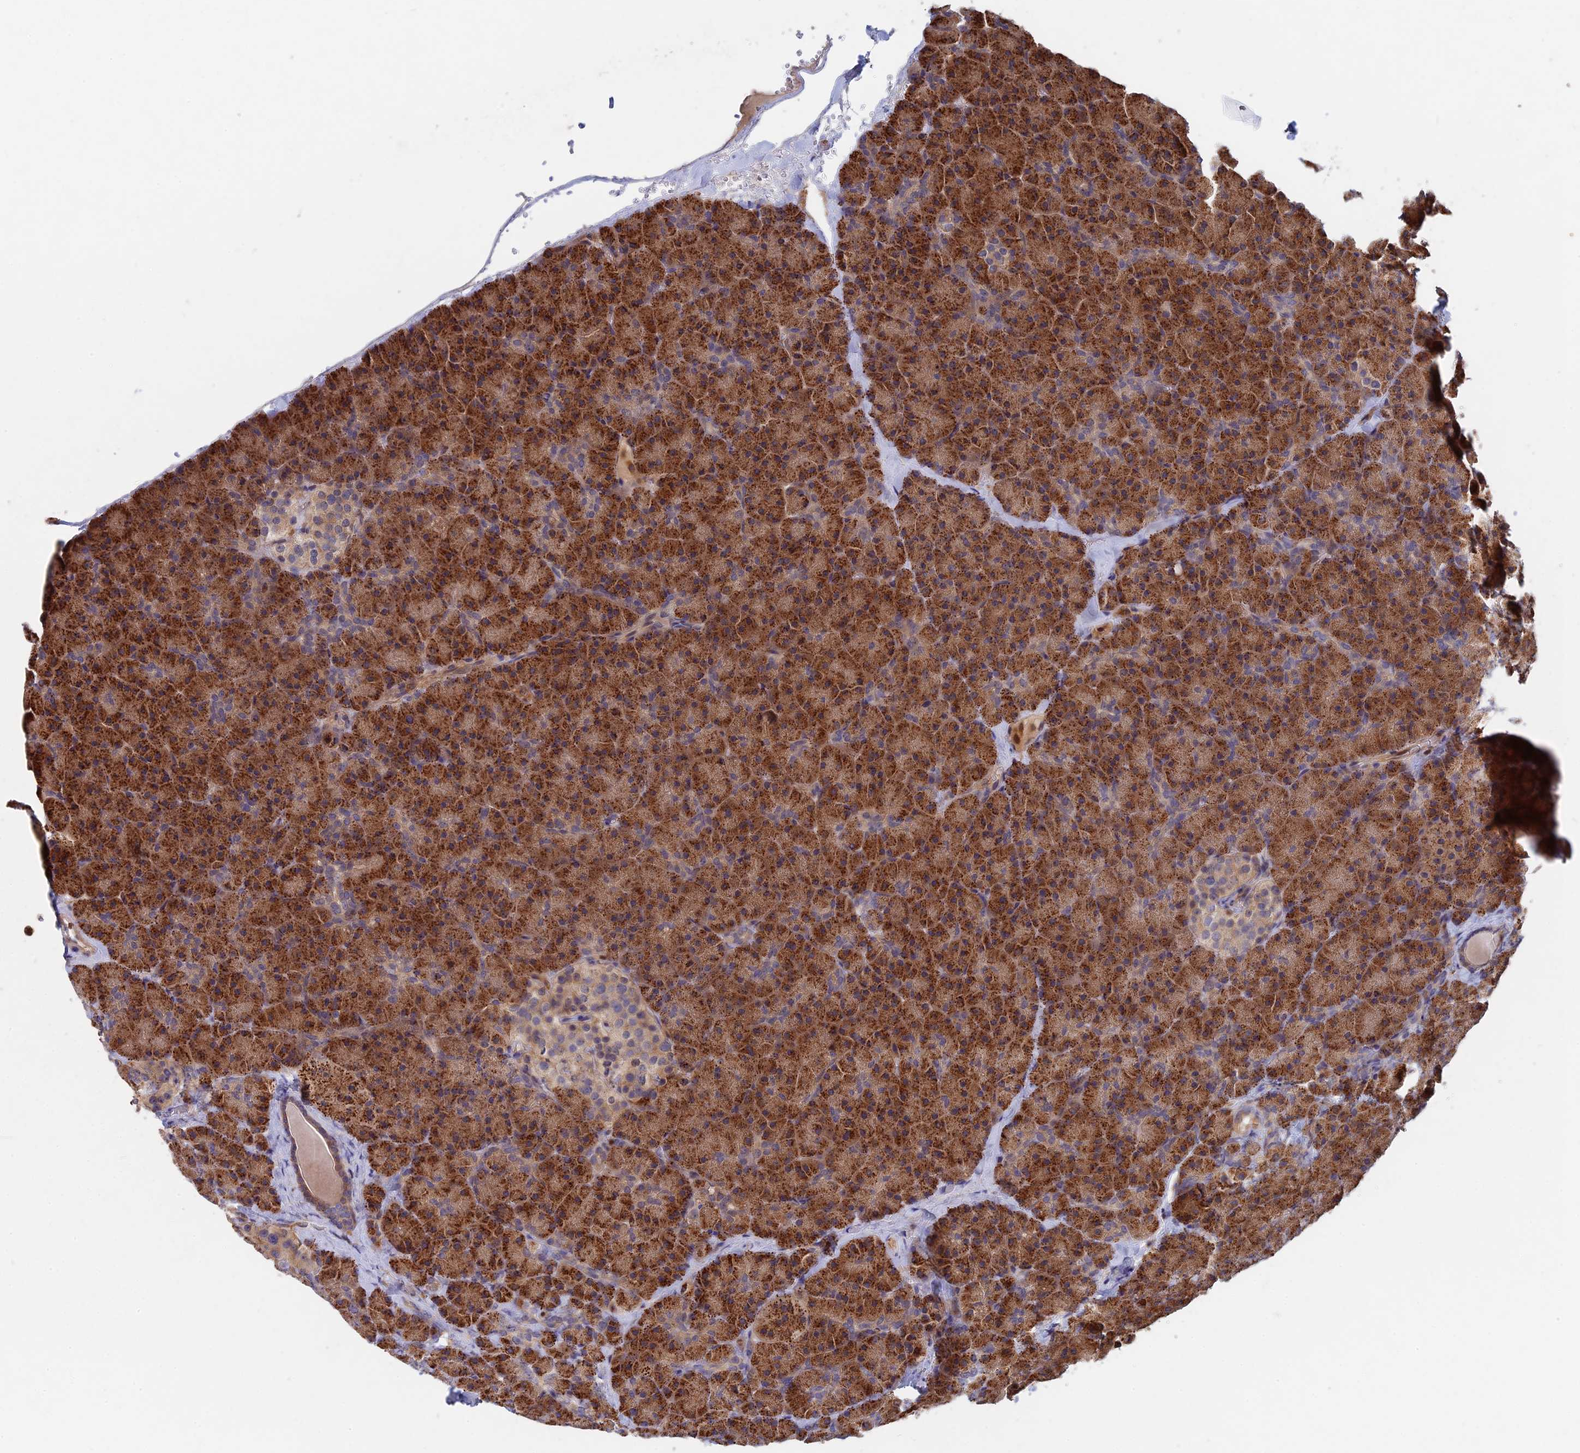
{"staining": {"intensity": "strong", "quantity": ">75%", "location": "cytoplasmic/membranous"}, "tissue": "pancreas", "cell_type": "Exocrine glandular cells", "image_type": "normal", "snomed": [{"axis": "morphology", "description": "Normal tissue, NOS"}, {"axis": "topography", "description": "Pancreas"}], "caption": "This histopathology image exhibits immunohistochemistry staining of normal human pancreas, with high strong cytoplasmic/membranous staining in approximately >75% of exocrine glandular cells.", "gene": "BLVRA", "patient": {"sex": "male", "age": 36}}